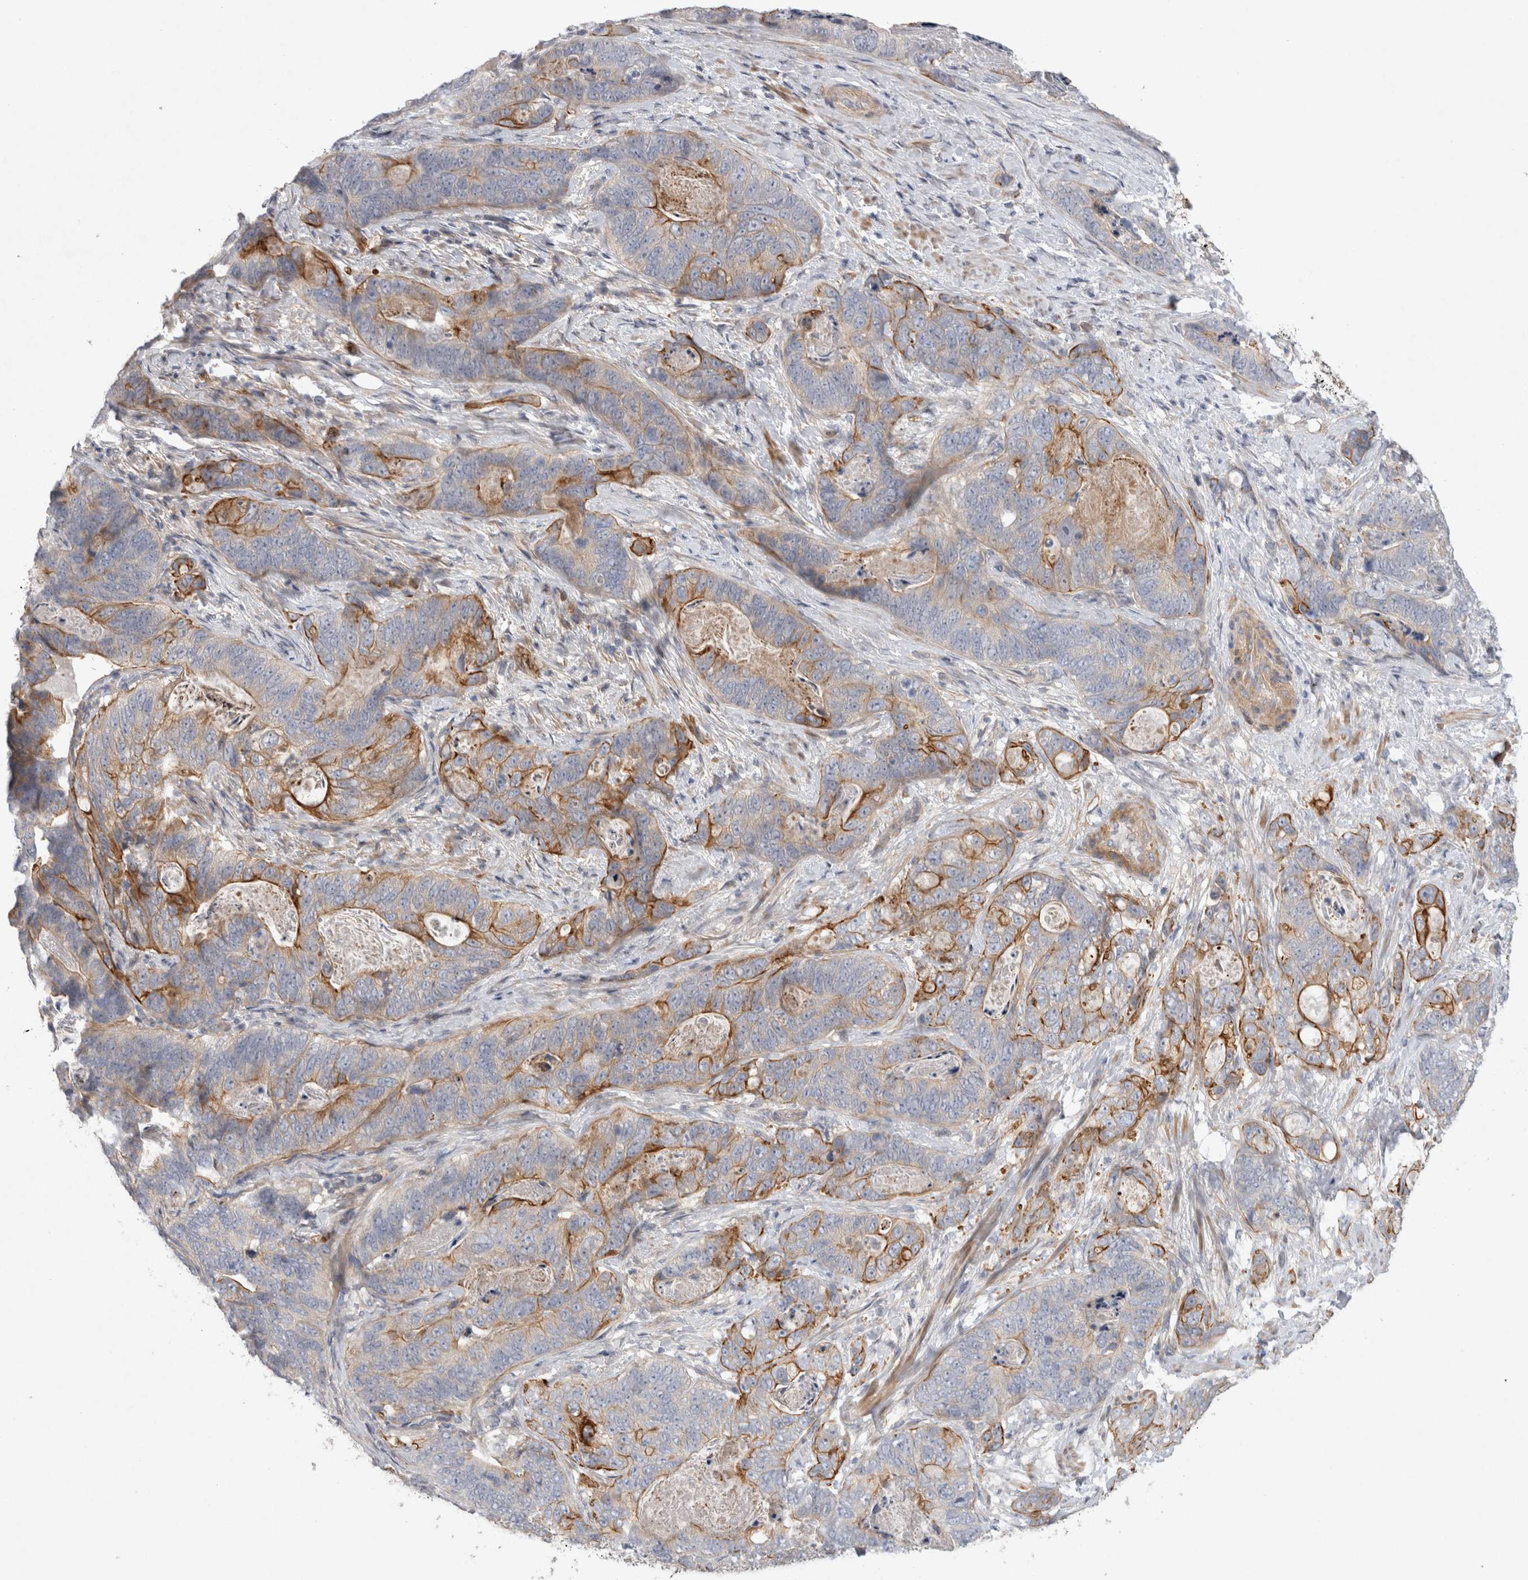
{"staining": {"intensity": "moderate", "quantity": ">75%", "location": "cytoplasmic/membranous"}, "tissue": "stomach cancer", "cell_type": "Tumor cells", "image_type": "cancer", "snomed": [{"axis": "morphology", "description": "Normal tissue, NOS"}, {"axis": "morphology", "description": "Adenocarcinoma, NOS"}, {"axis": "topography", "description": "Stomach"}], "caption": "Adenocarcinoma (stomach) was stained to show a protein in brown. There is medium levels of moderate cytoplasmic/membranous positivity in about >75% of tumor cells.", "gene": "BZW2", "patient": {"sex": "female", "age": 89}}